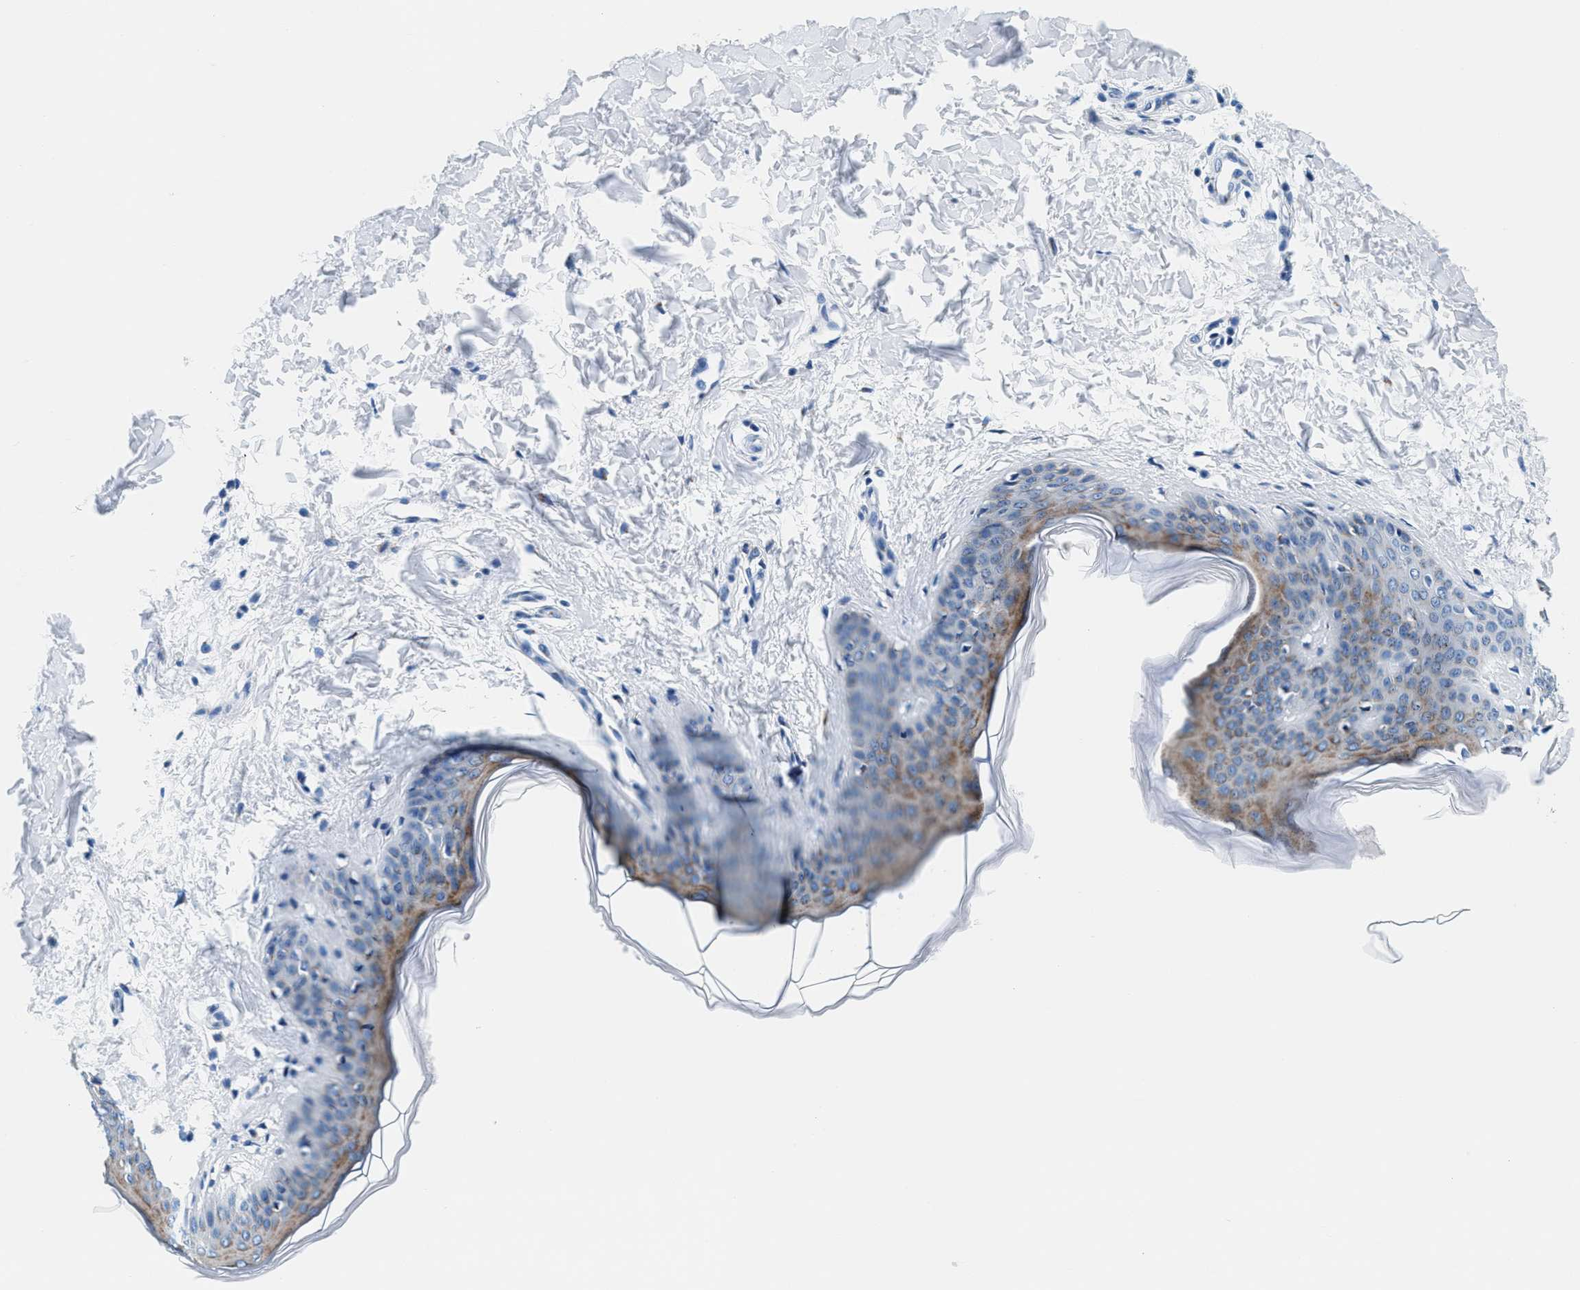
{"staining": {"intensity": "moderate", "quantity": ">75%", "location": "cytoplasmic/membranous"}, "tissue": "skin", "cell_type": "Fibroblasts", "image_type": "normal", "snomed": [{"axis": "morphology", "description": "Normal tissue, NOS"}, {"axis": "topography", "description": "Skin"}], "caption": "Unremarkable skin exhibits moderate cytoplasmic/membranous expression in approximately >75% of fibroblasts, visualized by immunohistochemistry. (DAB IHC, brown staining for protein, blue staining for nuclei).", "gene": "VPS53", "patient": {"sex": "female", "age": 17}}